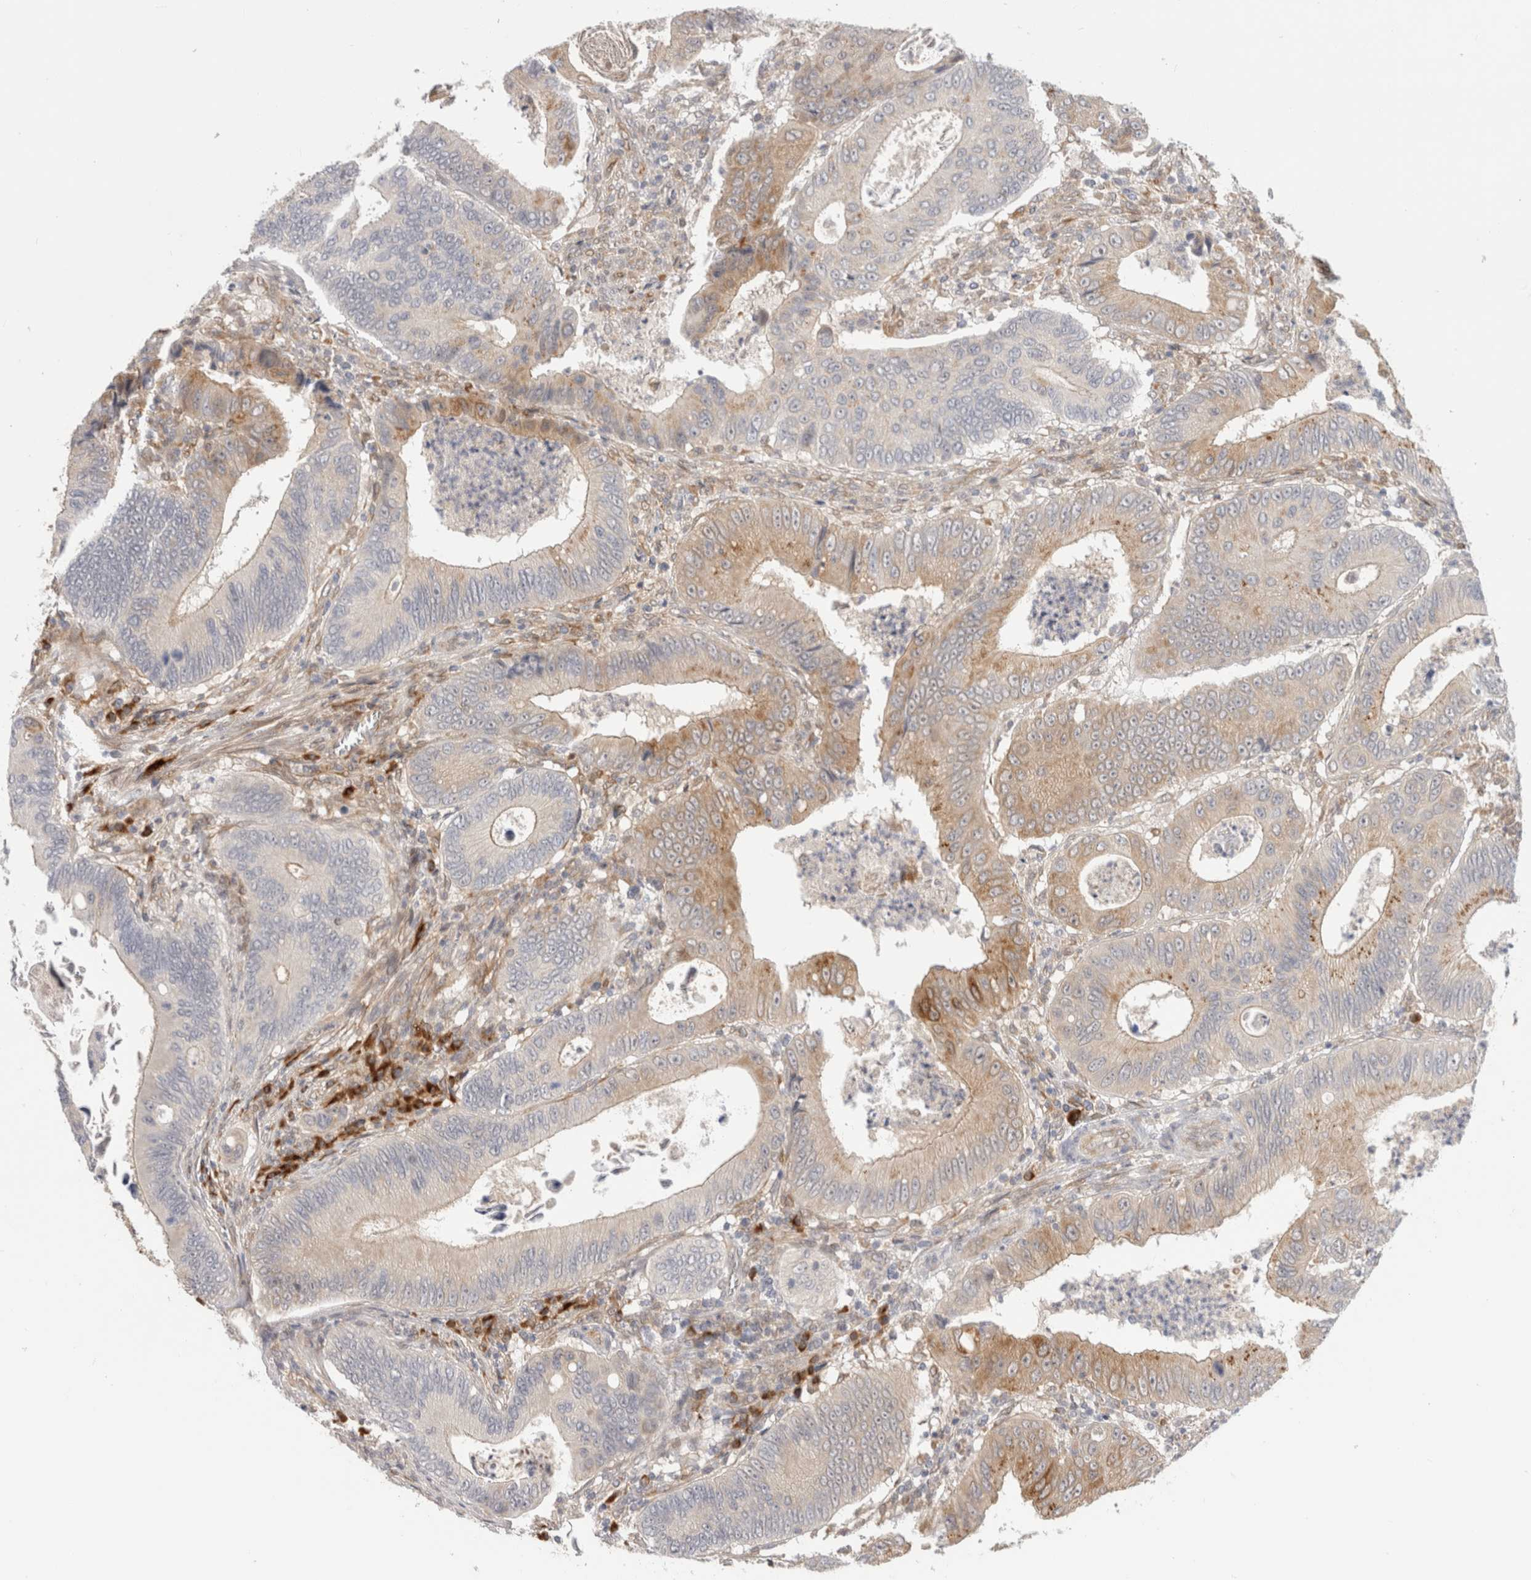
{"staining": {"intensity": "moderate", "quantity": "<25%", "location": "cytoplasmic/membranous"}, "tissue": "colorectal cancer", "cell_type": "Tumor cells", "image_type": "cancer", "snomed": [{"axis": "morphology", "description": "Inflammation, NOS"}, {"axis": "morphology", "description": "Adenocarcinoma, NOS"}, {"axis": "topography", "description": "Colon"}], "caption": "An image of human adenocarcinoma (colorectal) stained for a protein reveals moderate cytoplasmic/membranous brown staining in tumor cells. Using DAB (3,3'-diaminobenzidine) (brown) and hematoxylin (blue) stains, captured at high magnification using brightfield microscopy.", "gene": "APOL2", "patient": {"sex": "male", "age": 72}}